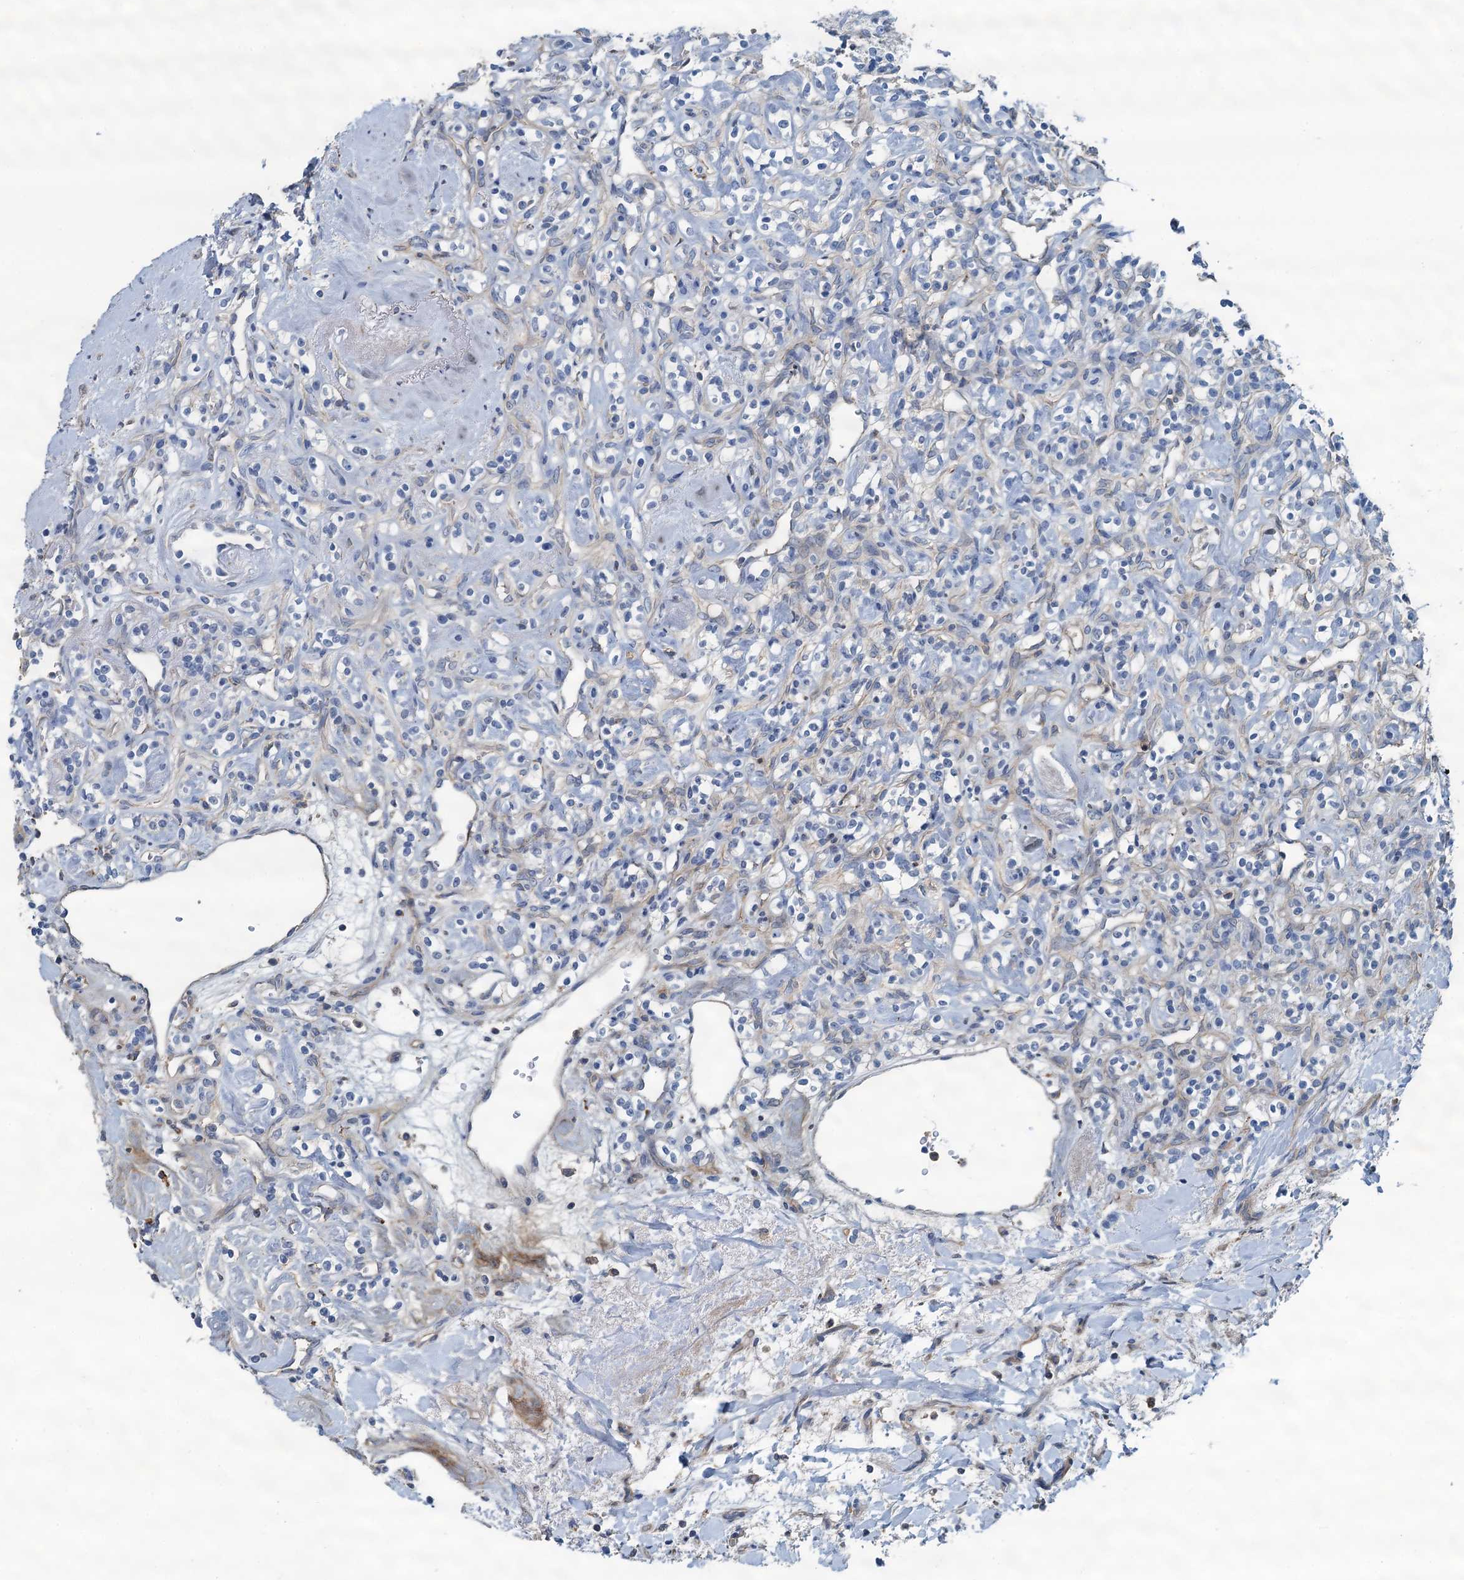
{"staining": {"intensity": "negative", "quantity": "none", "location": "none"}, "tissue": "renal cancer", "cell_type": "Tumor cells", "image_type": "cancer", "snomed": [{"axis": "morphology", "description": "Adenocarcinoma, NOS"}, {"axis": "topography", "description": "Kidney"}], "caption": "This photomicrograph is of renal cancer (adenocarcinoma) stained with immunohistochemistry to label a protein in brown with the nuclei are counter-stained blue. There is no positivity in tumor cells.", "gene": "THAP10", "patient": {"sex": "male", "age": 77}}